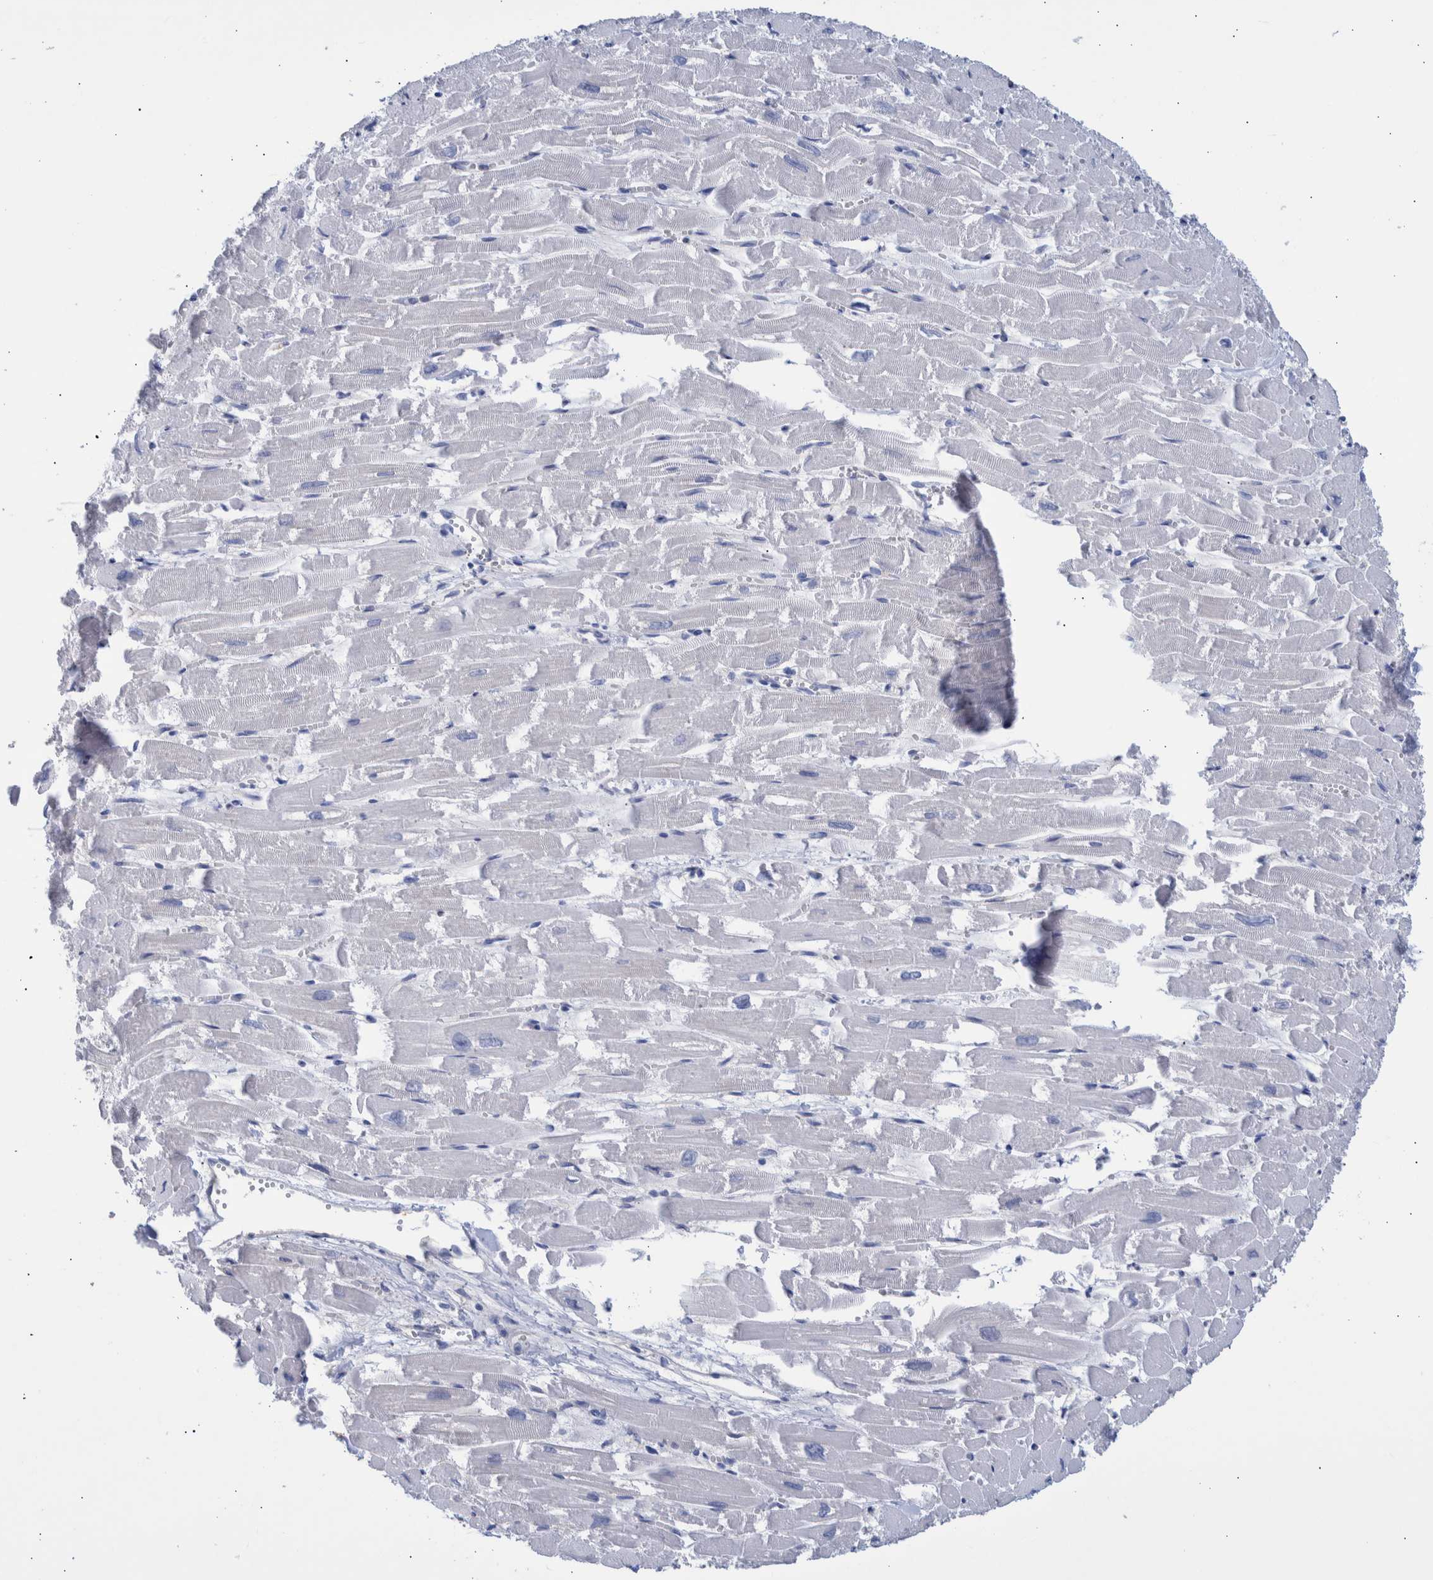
{"staining": {"intensity": "negative", "quantity": "none", "location": "none"}, "tissue": "heart muscle", "cell_type": "Cardiomyocytes", "image_type": "normal", "snomed": [{"axis": "morphology", "description": "Normal tissue, NOS"}, {"axis": "topography", "description": "Heart"}], "caption": "The immunohistochemistry image has no significant expression in cardiomyocytes of heart muscle. Brightfield microscopy of IHC stained with DAB (3,3'-diaminobenzidine) (brown) and hematoxylin (blue), captured at high magnification.", "gene": "PPP3CC", "patient": {"sex": "male", "age": 54}}